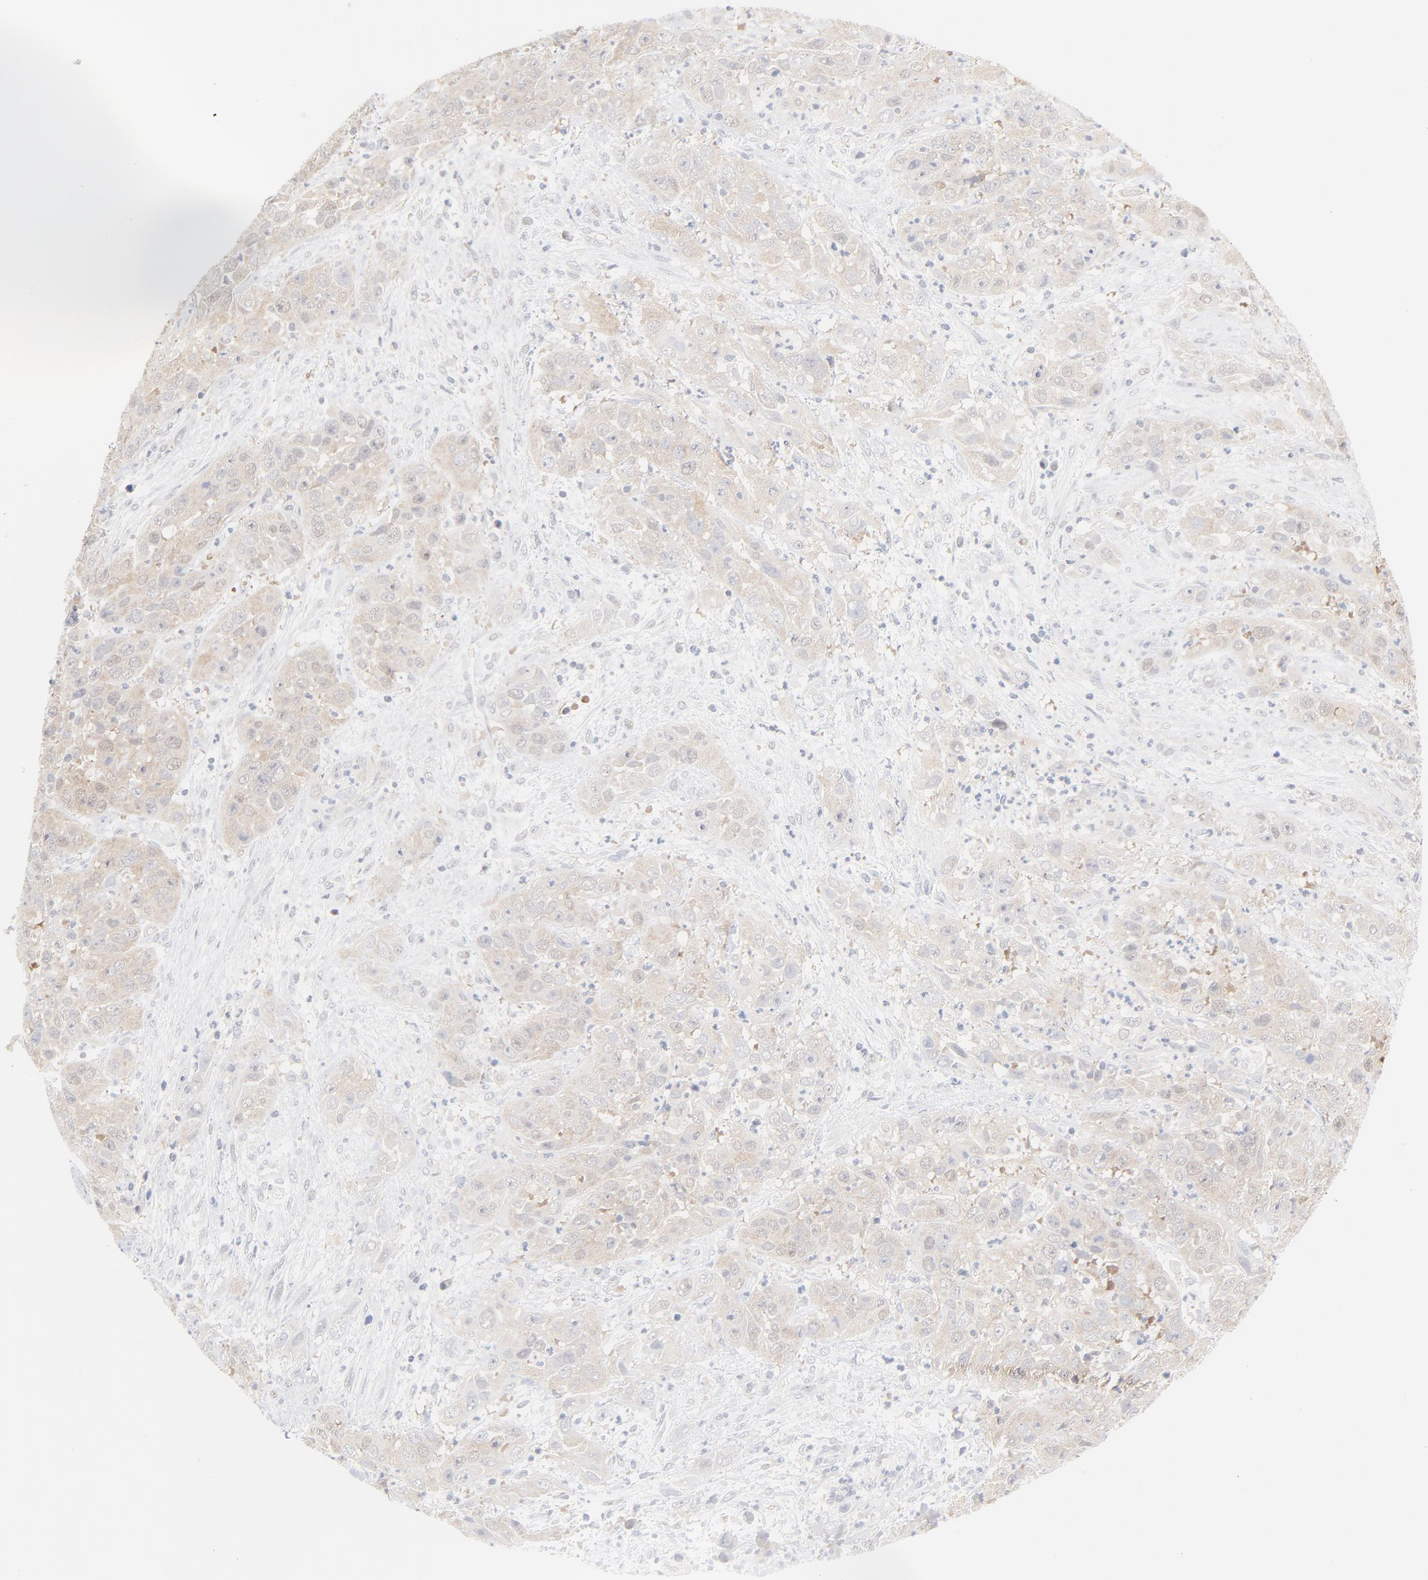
{"staining": {"intensity": "weak", "quantity": ">75%", "location": "cytoplasmic/membranous"}, "tissue": "cervical cancer", "cell_type": "Tumor cells", "image_type": "cancer", "snomed": [{"axis": "morphology", "description": "Squamous cell carcinoma, NOS"}, {"axis": "topography", "description": "Cervix"}], "caption": "Human squamous cell carcinoma (cervical) stained for a protein (brown) reveals weak cytoplasmic/membranous positive expression in approximately >75% of tumor cells.", "gene": "UBL4A", "patient": {"sex": "female", "age": 32}}